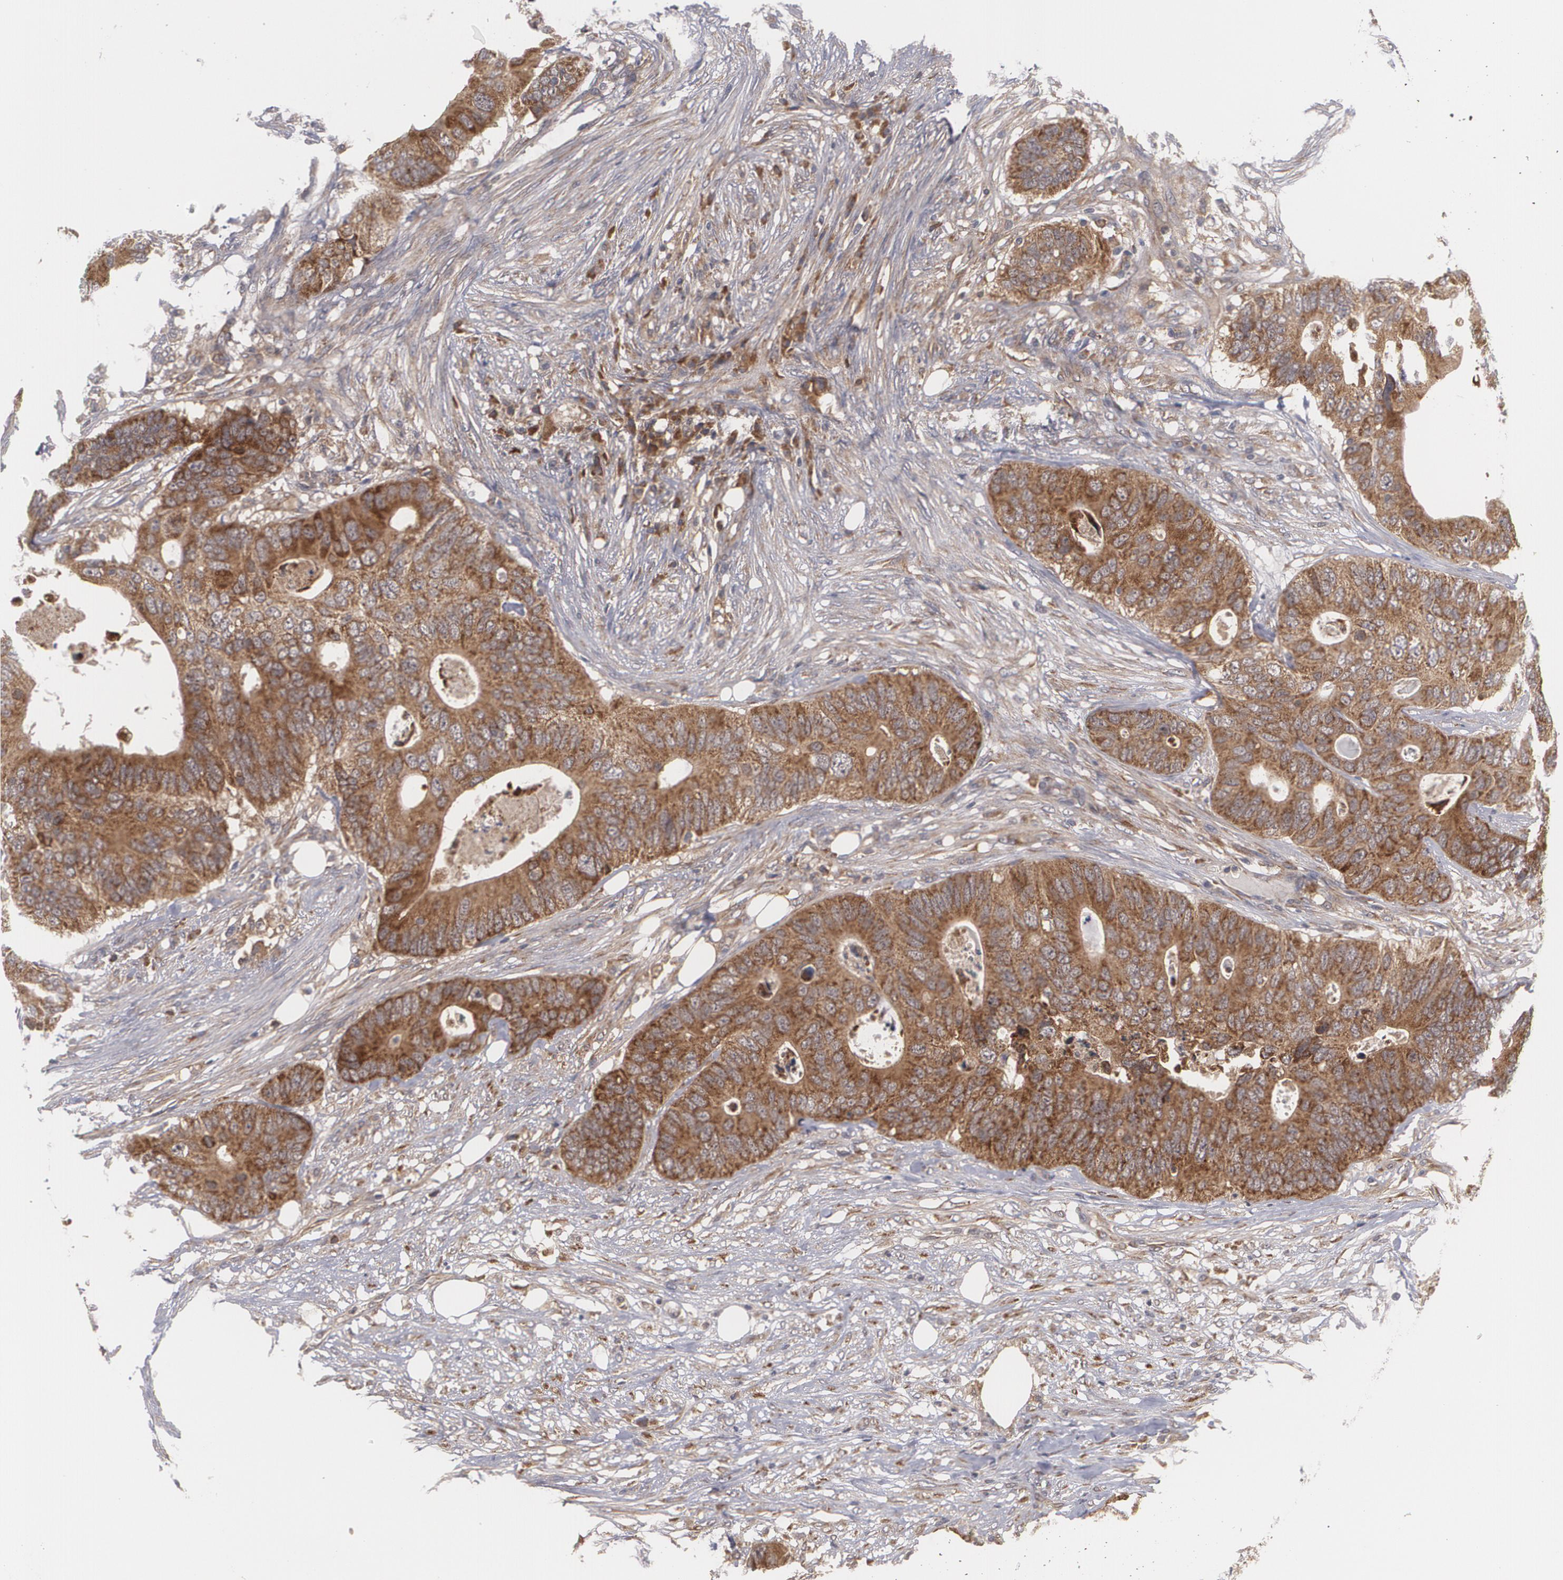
{"staining": {"intensity": "moderate", "quantity": ">75%", "location": "cytoplasmic/membranous"}, "tissue": "colorectal cancer", "cell_type": "Tumor cells", "image_type": "cancer", "snomed": [{"axis": "morphology", "description": "Adenocarcinoma, NOS"}, {"axis": "topography", "description": "Colon"}], "caption": "Immunohistochemical staining of adenocarcinoma (colorectal) exhibits medium levels of moderate cytoplasmic/membranous positivity in approximately >75% of tumor cells.", "gene": "BMP6", "patient": {"sex": "male", "age": 71}}